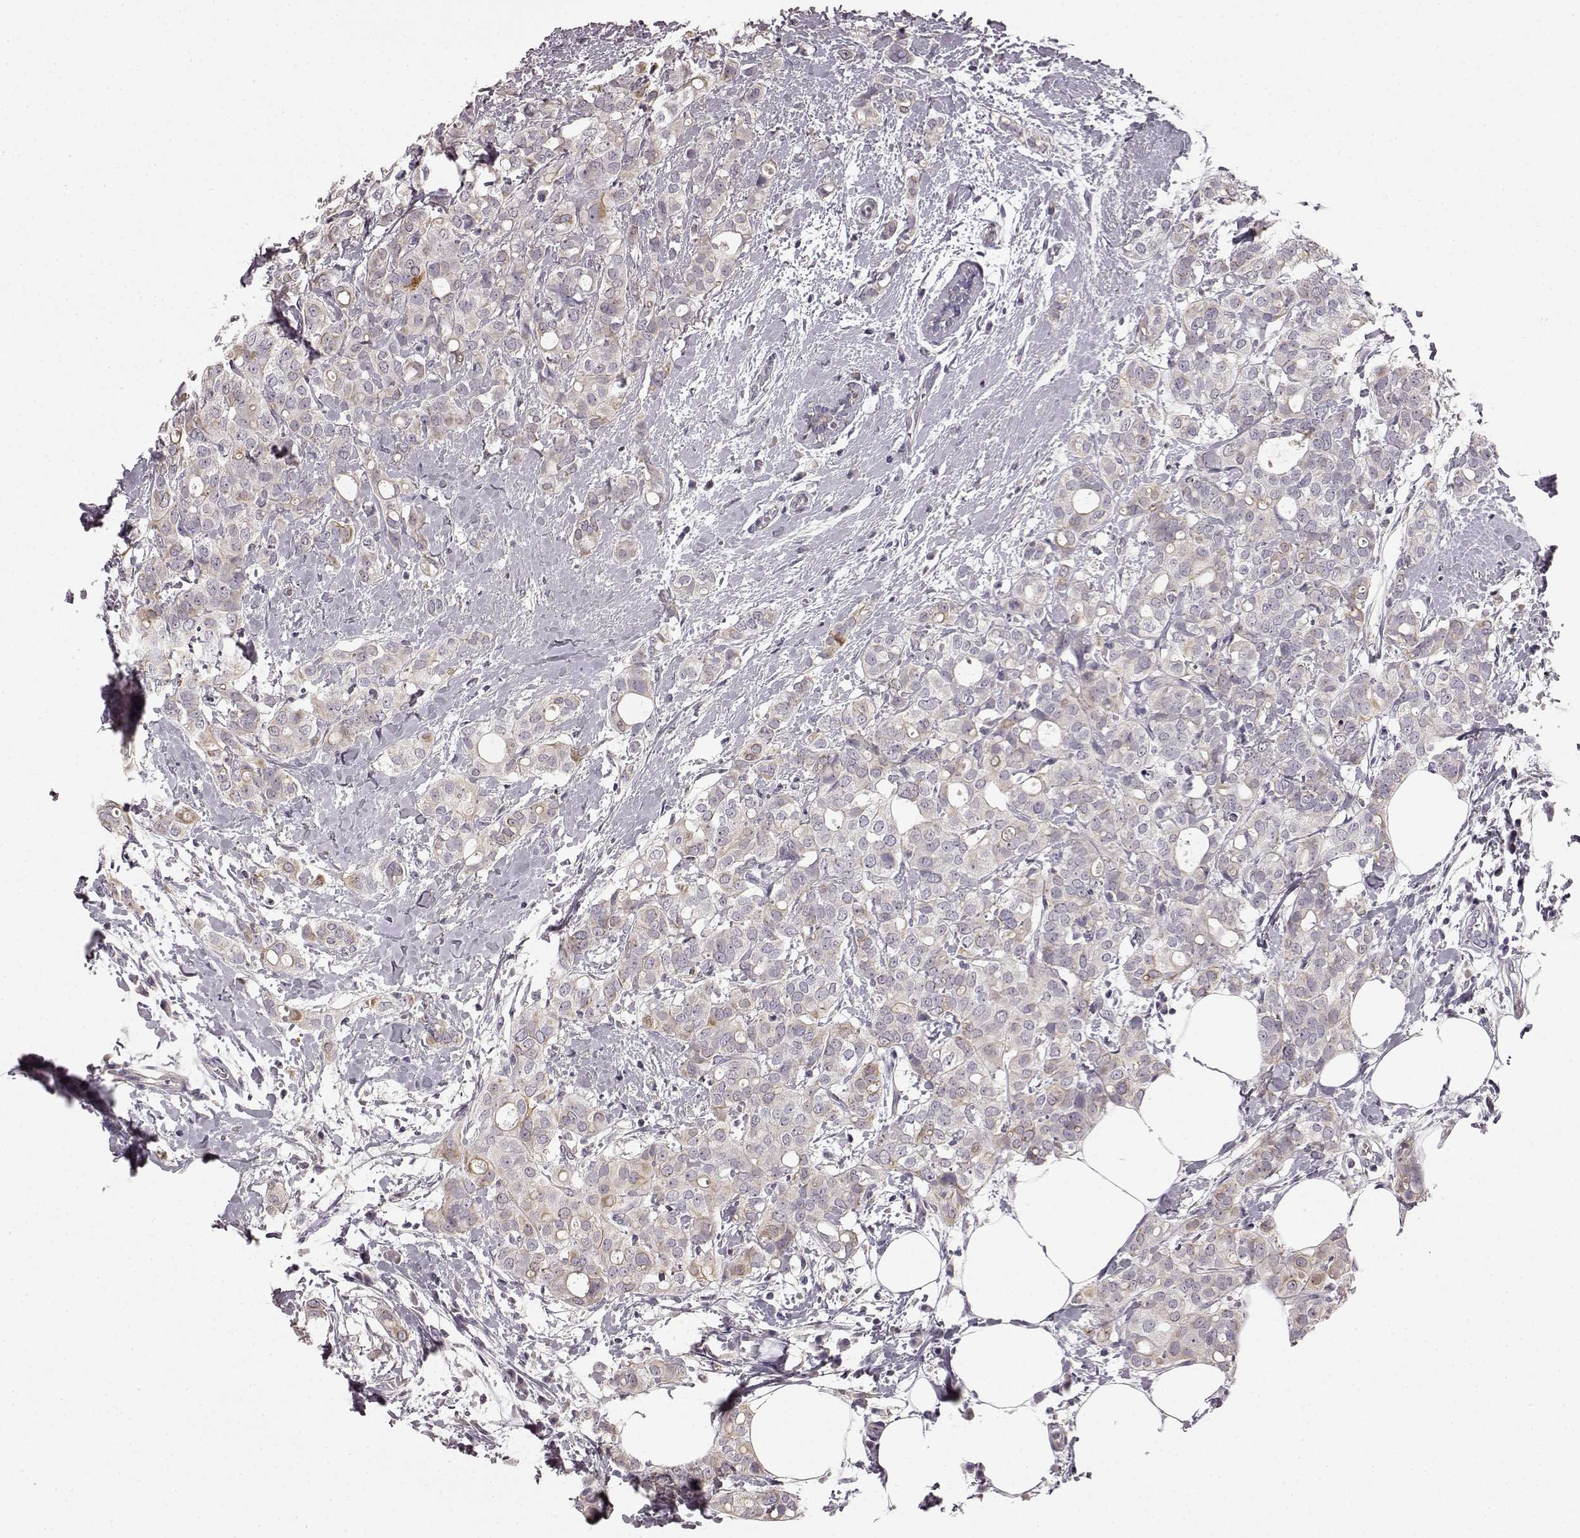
{"staining": {"intensity": "negative", "quantity": "none", "location": "none"}, "tissue": "breast cancer", "cell_type": "Tumor cells", "image_type": "cancer", "snomed": [{"axis": "morphology", "description": "Duct carcinoma"}, {"axis": "topography", "description": "Breast"}], "caption": "IHC of breast cancer (infiltrating ductal carcinoma) exhibits no staining in tumor cells.", "gene": "KRT85", "patient": {"sex": "female", "age": 40}}